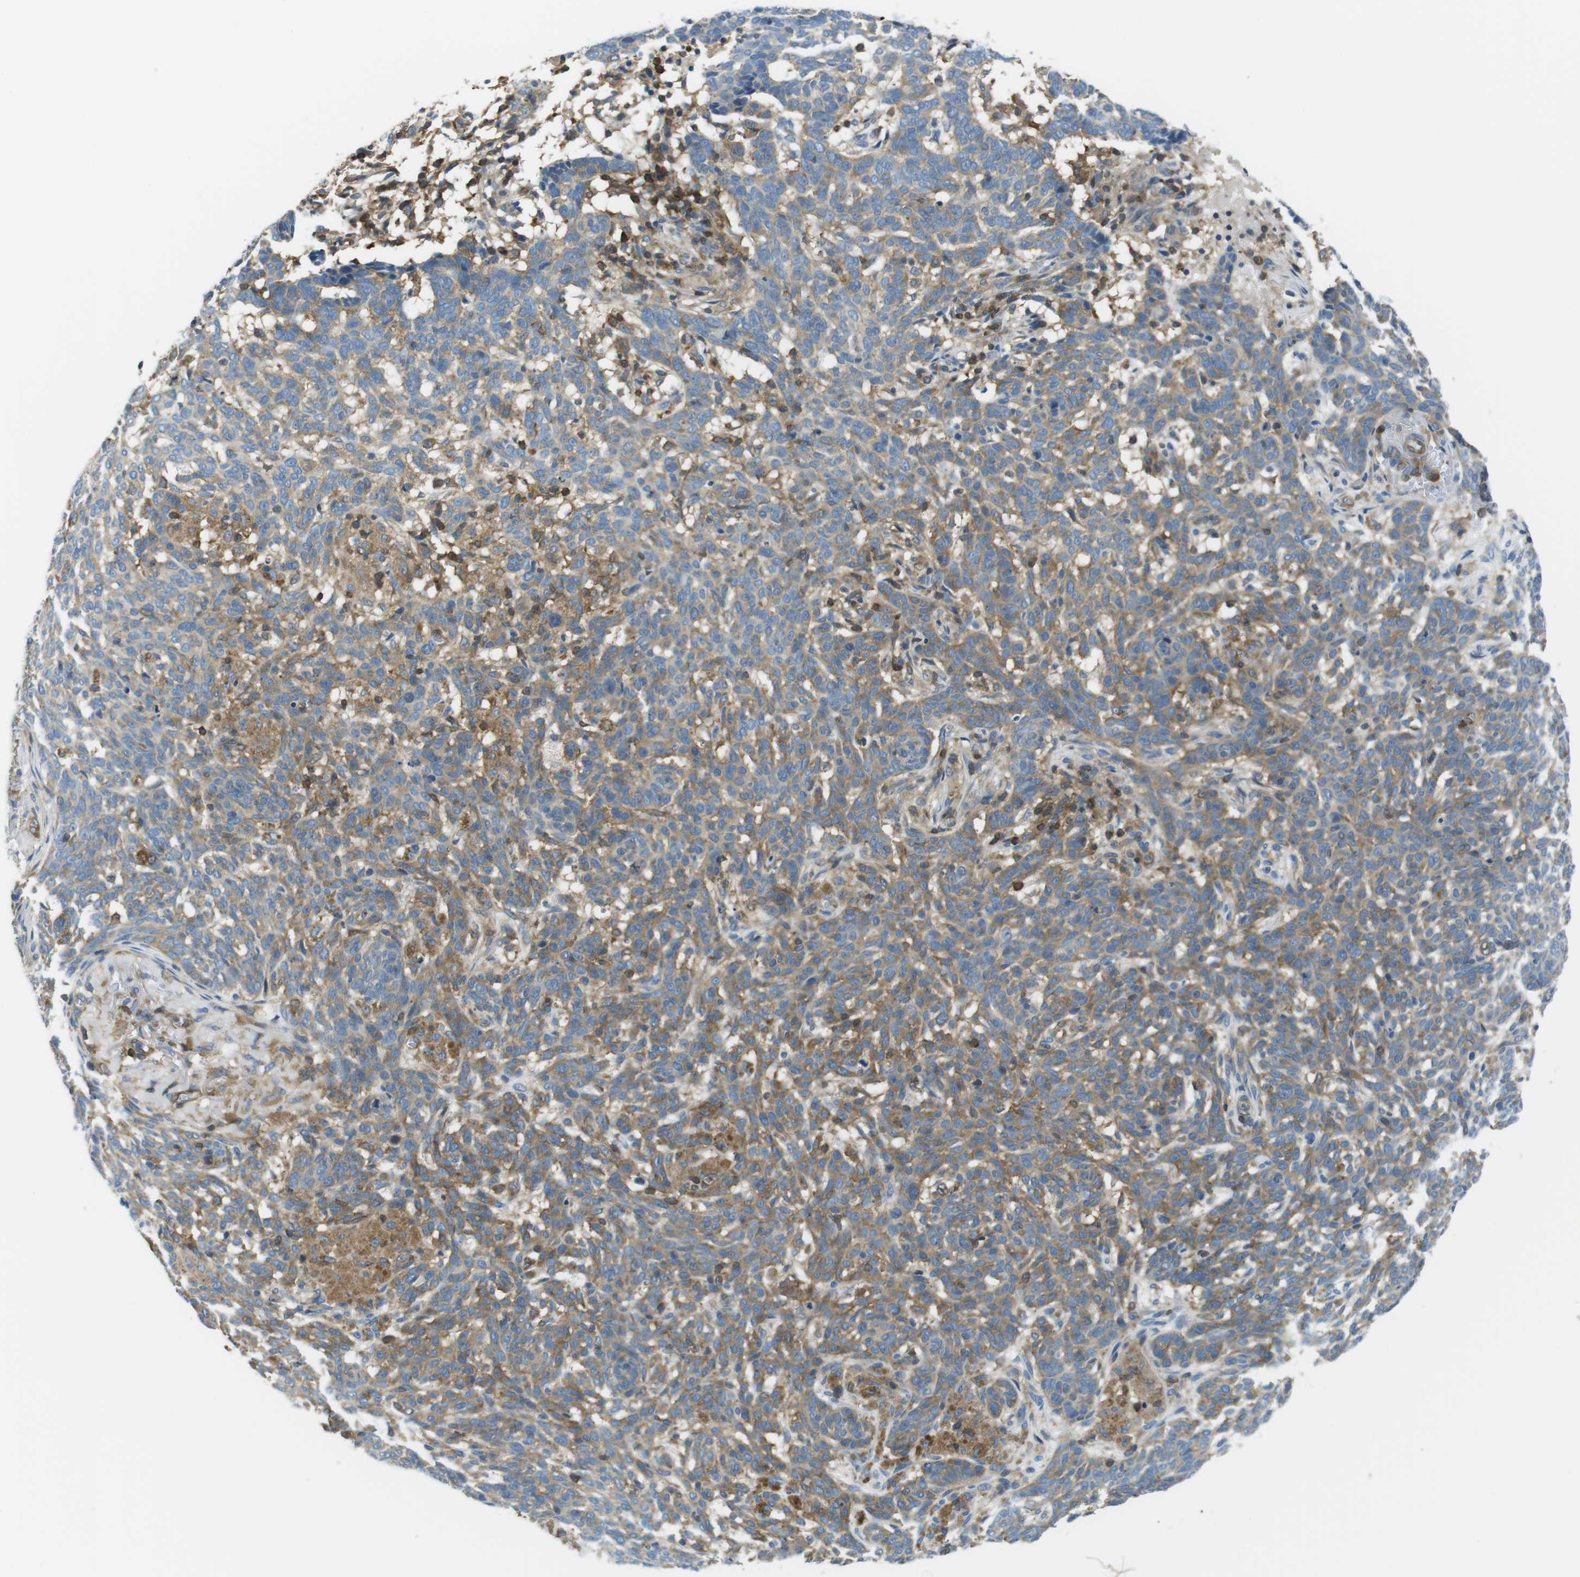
{"staining": {"intensity": "moderate", "quantity": ">75%", "location": "cytoplasmic/membranous"}, "tissue": "skin cancer", "cell_type": "Tumor cells", "image_type": "cancer", "snomed": [{"axis": "morphology", "description": "Basal cell carcinoma"}, {"axis": "topography", "description": "Skin"}], "caption": "Protein expression analysis of skin cancer (basal cell carcinoma) exhibits moderate cytoplasmic/membranous expression in about >75% of tumor cells. The staining is performed using DAB brown chromogen to label protein expression. The nuclei are counter-stained blue using hematoxylin.", "gene": "TES", "patient": {"sex": "male", "age": 85}}